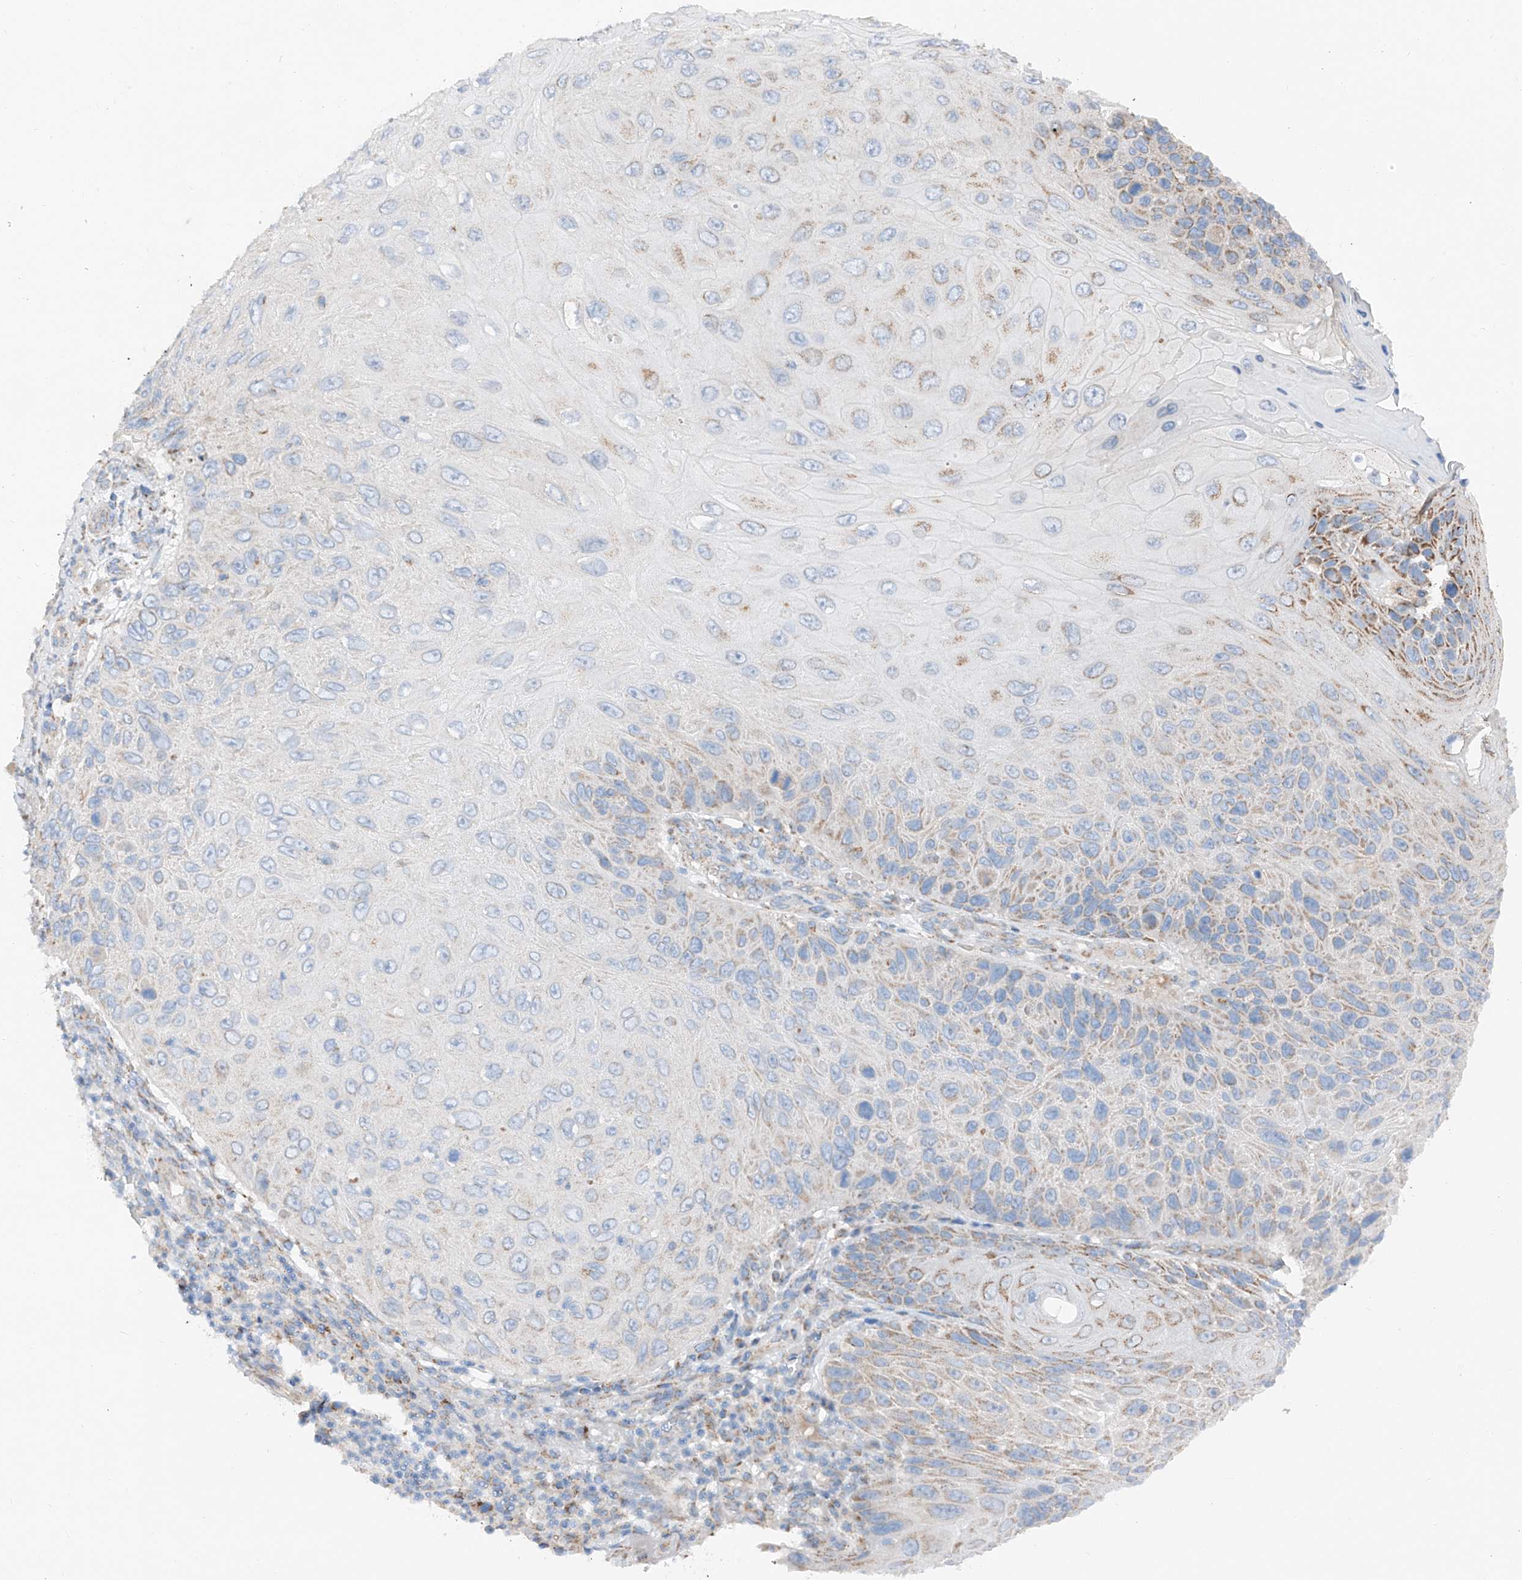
{"staining": {"intensity": "moderate", "quantity": "<25%", "location": "cytoplasmic/membranous"}, "tissue": "skin cancer", "cell_type": "Tumor cells", "image_type": "cancer", "snomed": [{"axis": "morphology", "description": "Squamous cell carcinoma, NOS"}, {"axis": "topography", "description": "Skin"}], "caption": "Immunohistochemistry of human skin squamous cell carcinoma exhibits low levels of moderate cytoplasmic/membranous staining in approximately <25% of tumor cells. (brown staining indicates protein expression, while blue staining denotes nuclei).", "gene": "MRAP", "patient": {"sex": "female", "age": 88}}